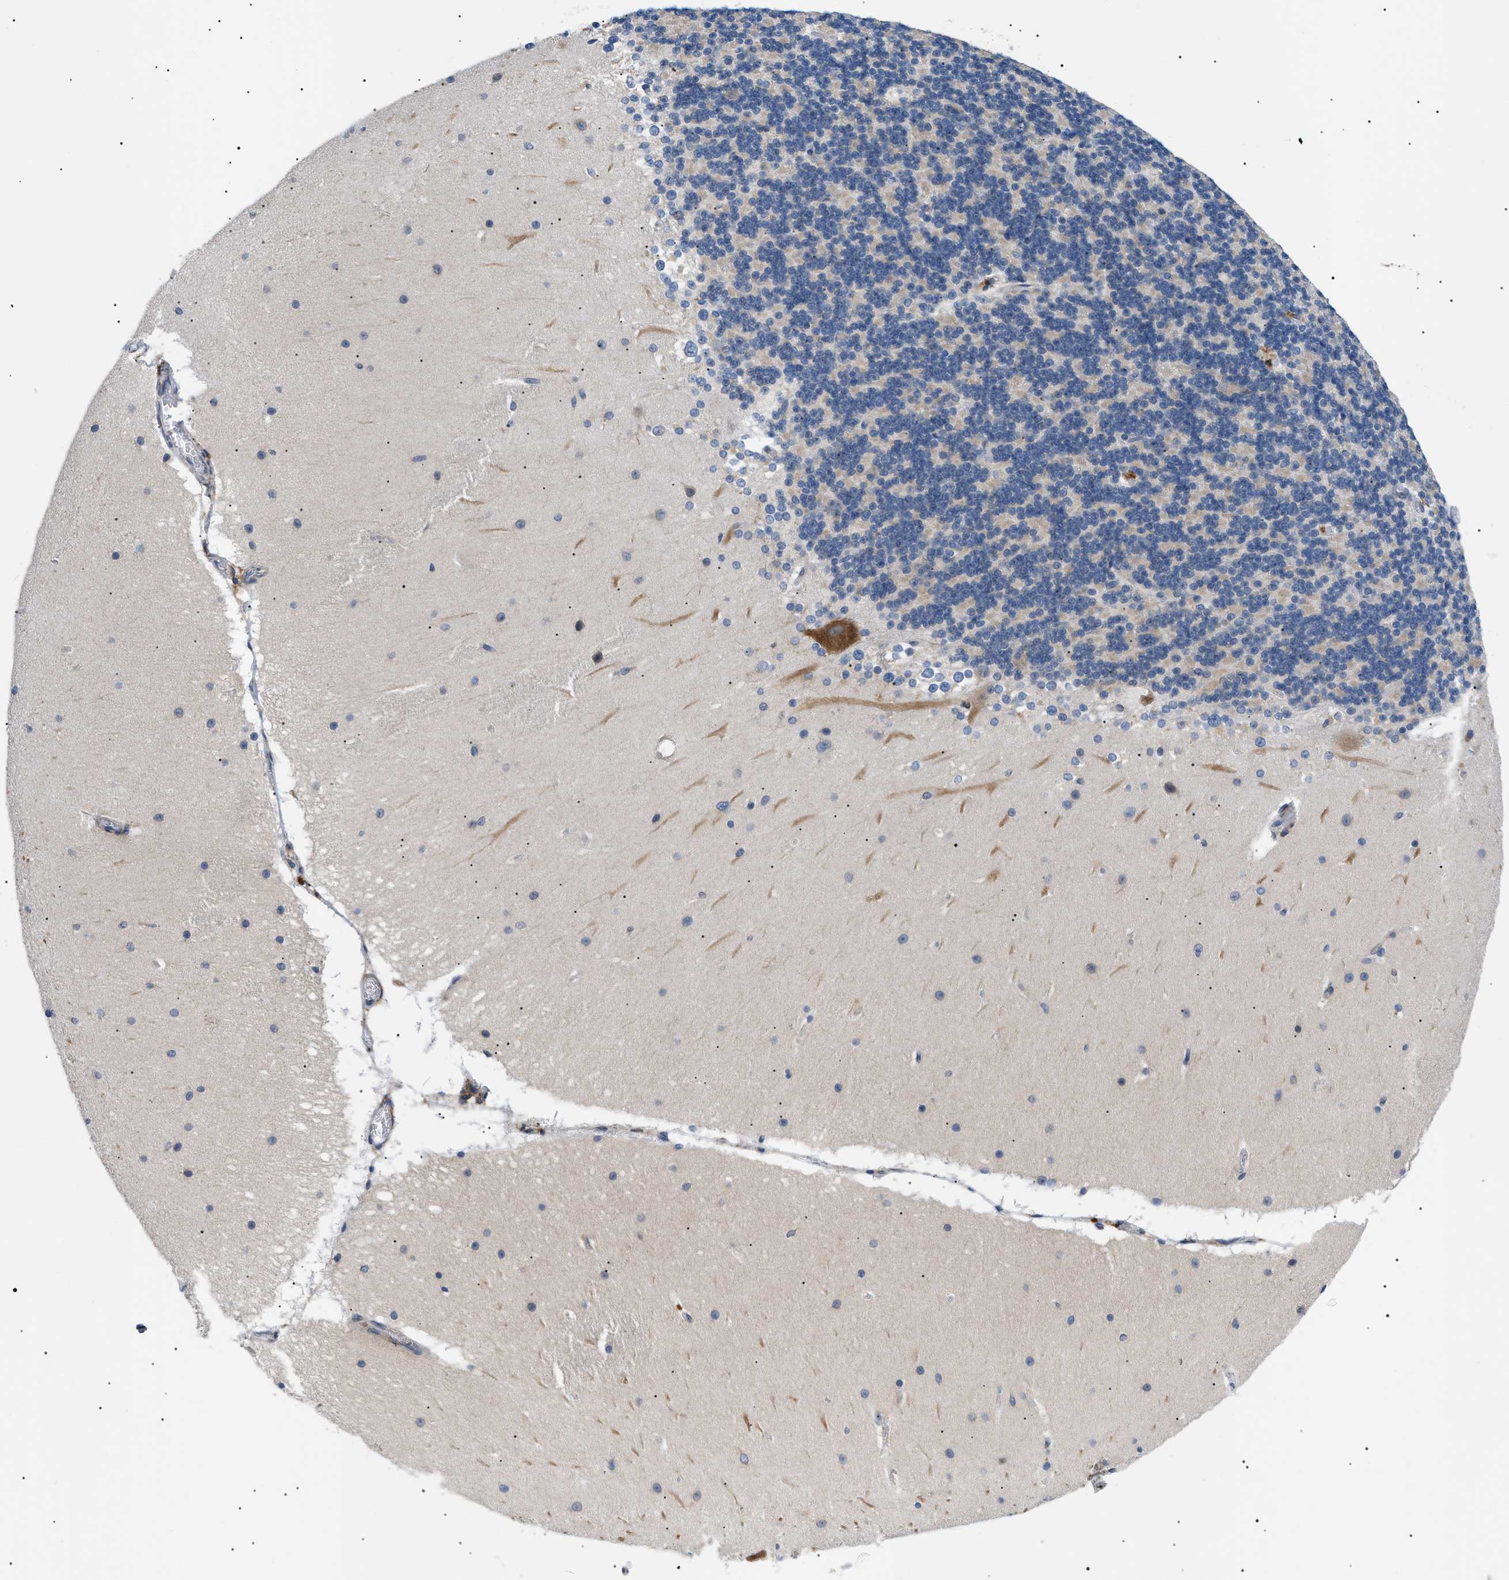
{"staining": {"intensity": "weak", "quantity": "<25%", "location": "cytoplasmic/membranous"}, "tissue": "cerebellum", "cell_type": "Cells in granular layer", "image_type": "normal", "snomed": [{"axis": "morphology", "description": "Normal tissue, NOS"}, {"axis": "topography", "description": "Cerebellum"}], "caption": "The micrograph reveals no significant positivity in cells in granular layer of cerebellum.", "gene": "DERL1", "patient": {"sex": "female", "age": 19}}